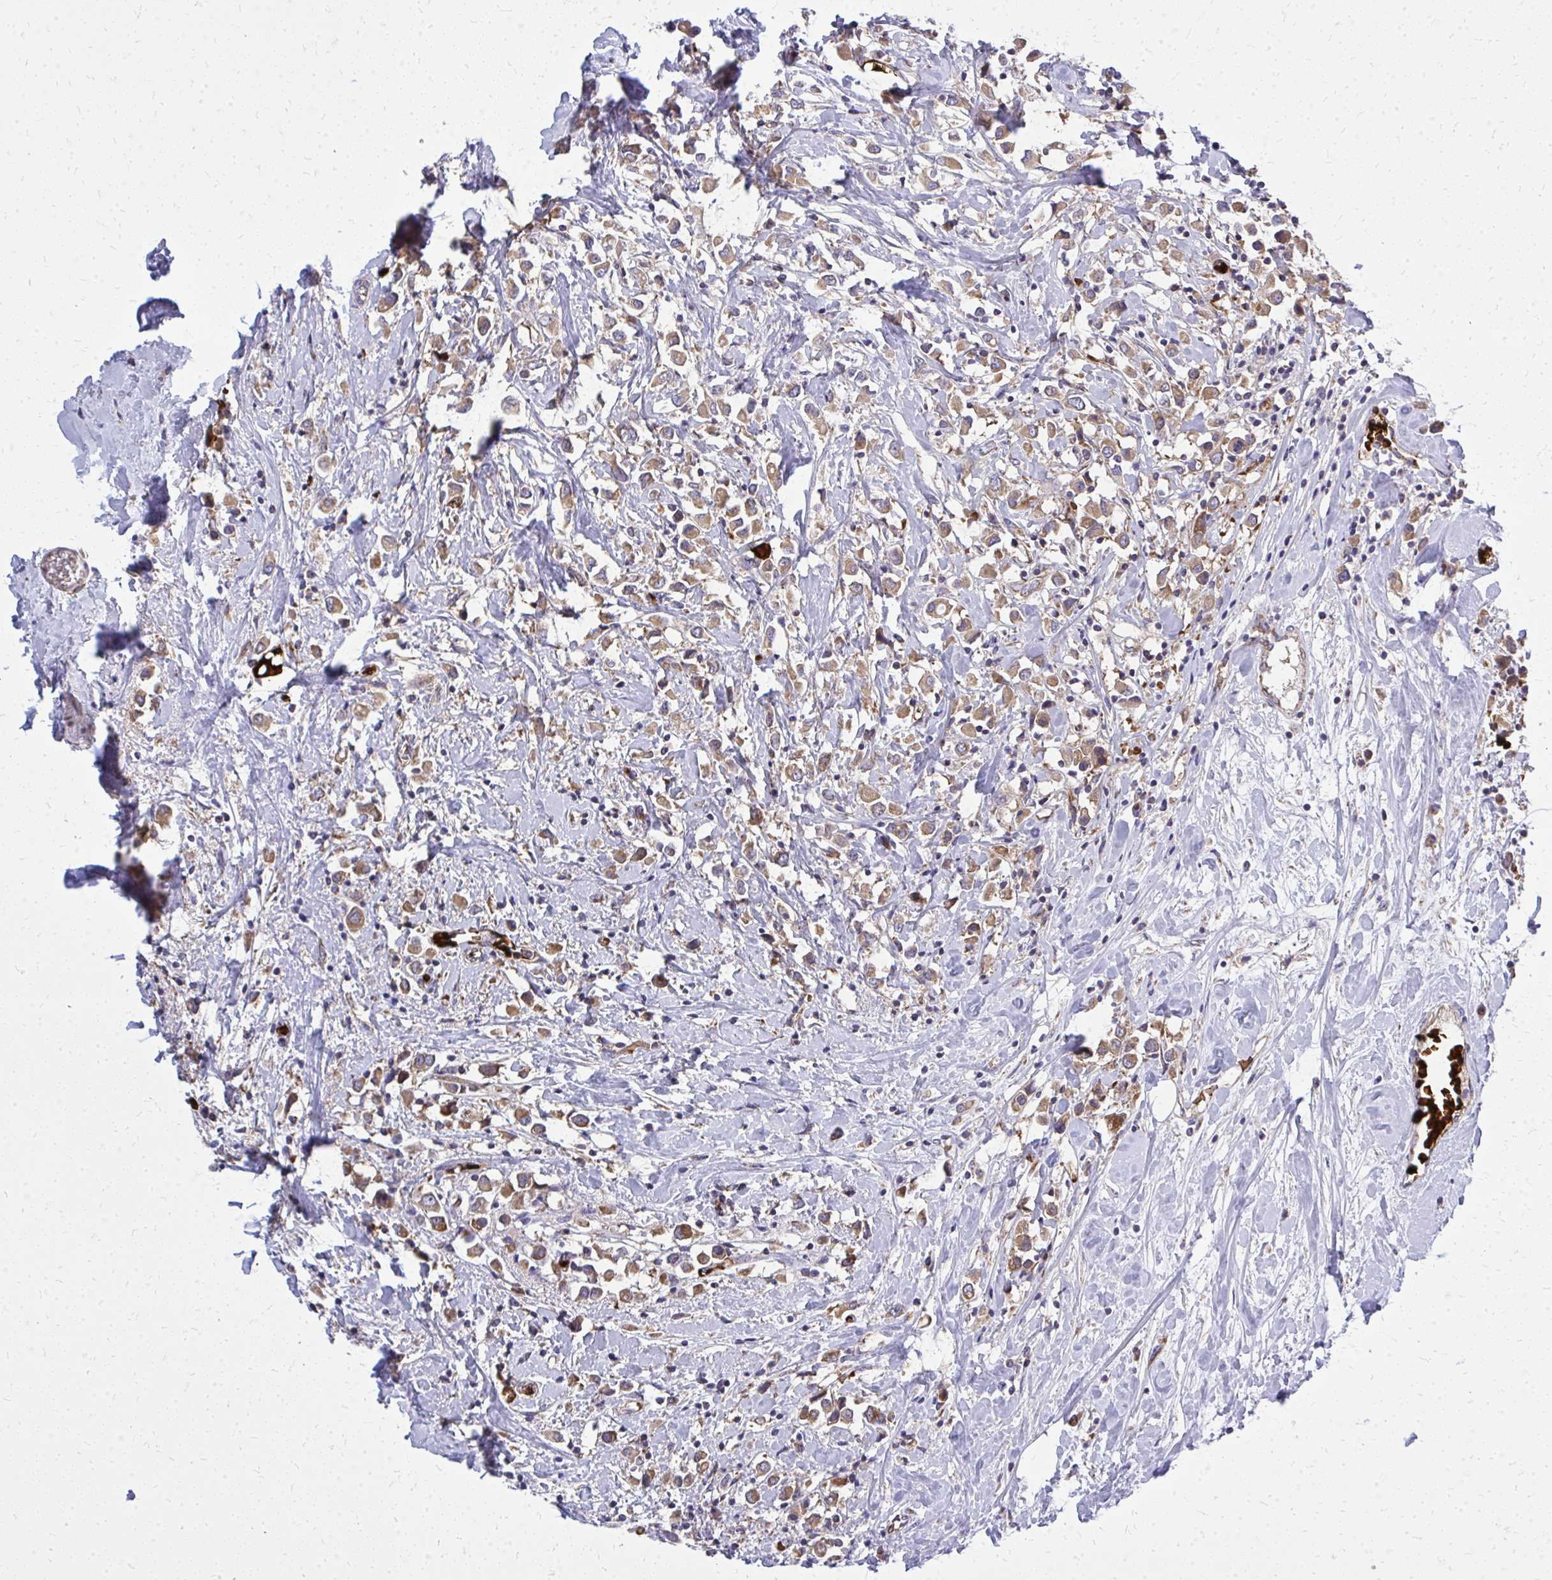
{"staining": {"intensity": "moderate", "quantity": ">75%", "location": "cytoplasmic/membranous"}, "tissue": "breast cancer", "cell_type": "Tumor cells", "image_type": "cancer", "snomed": [{"axis": "morphology", "description": "Duct carcinoma"}, {"axis": "topography", "description": "Breast"}], "caption": "Immunohistochemistry (IHC) histopathology image of human intraductal carcinoma (breast) stained for a protein (brown), which exhibits medium levels of moderate cytoplasmic/membranous staining in about >75% of tumor cells.", "gene": "PDK4", "patient": {"sex": "female", "age": 61}}